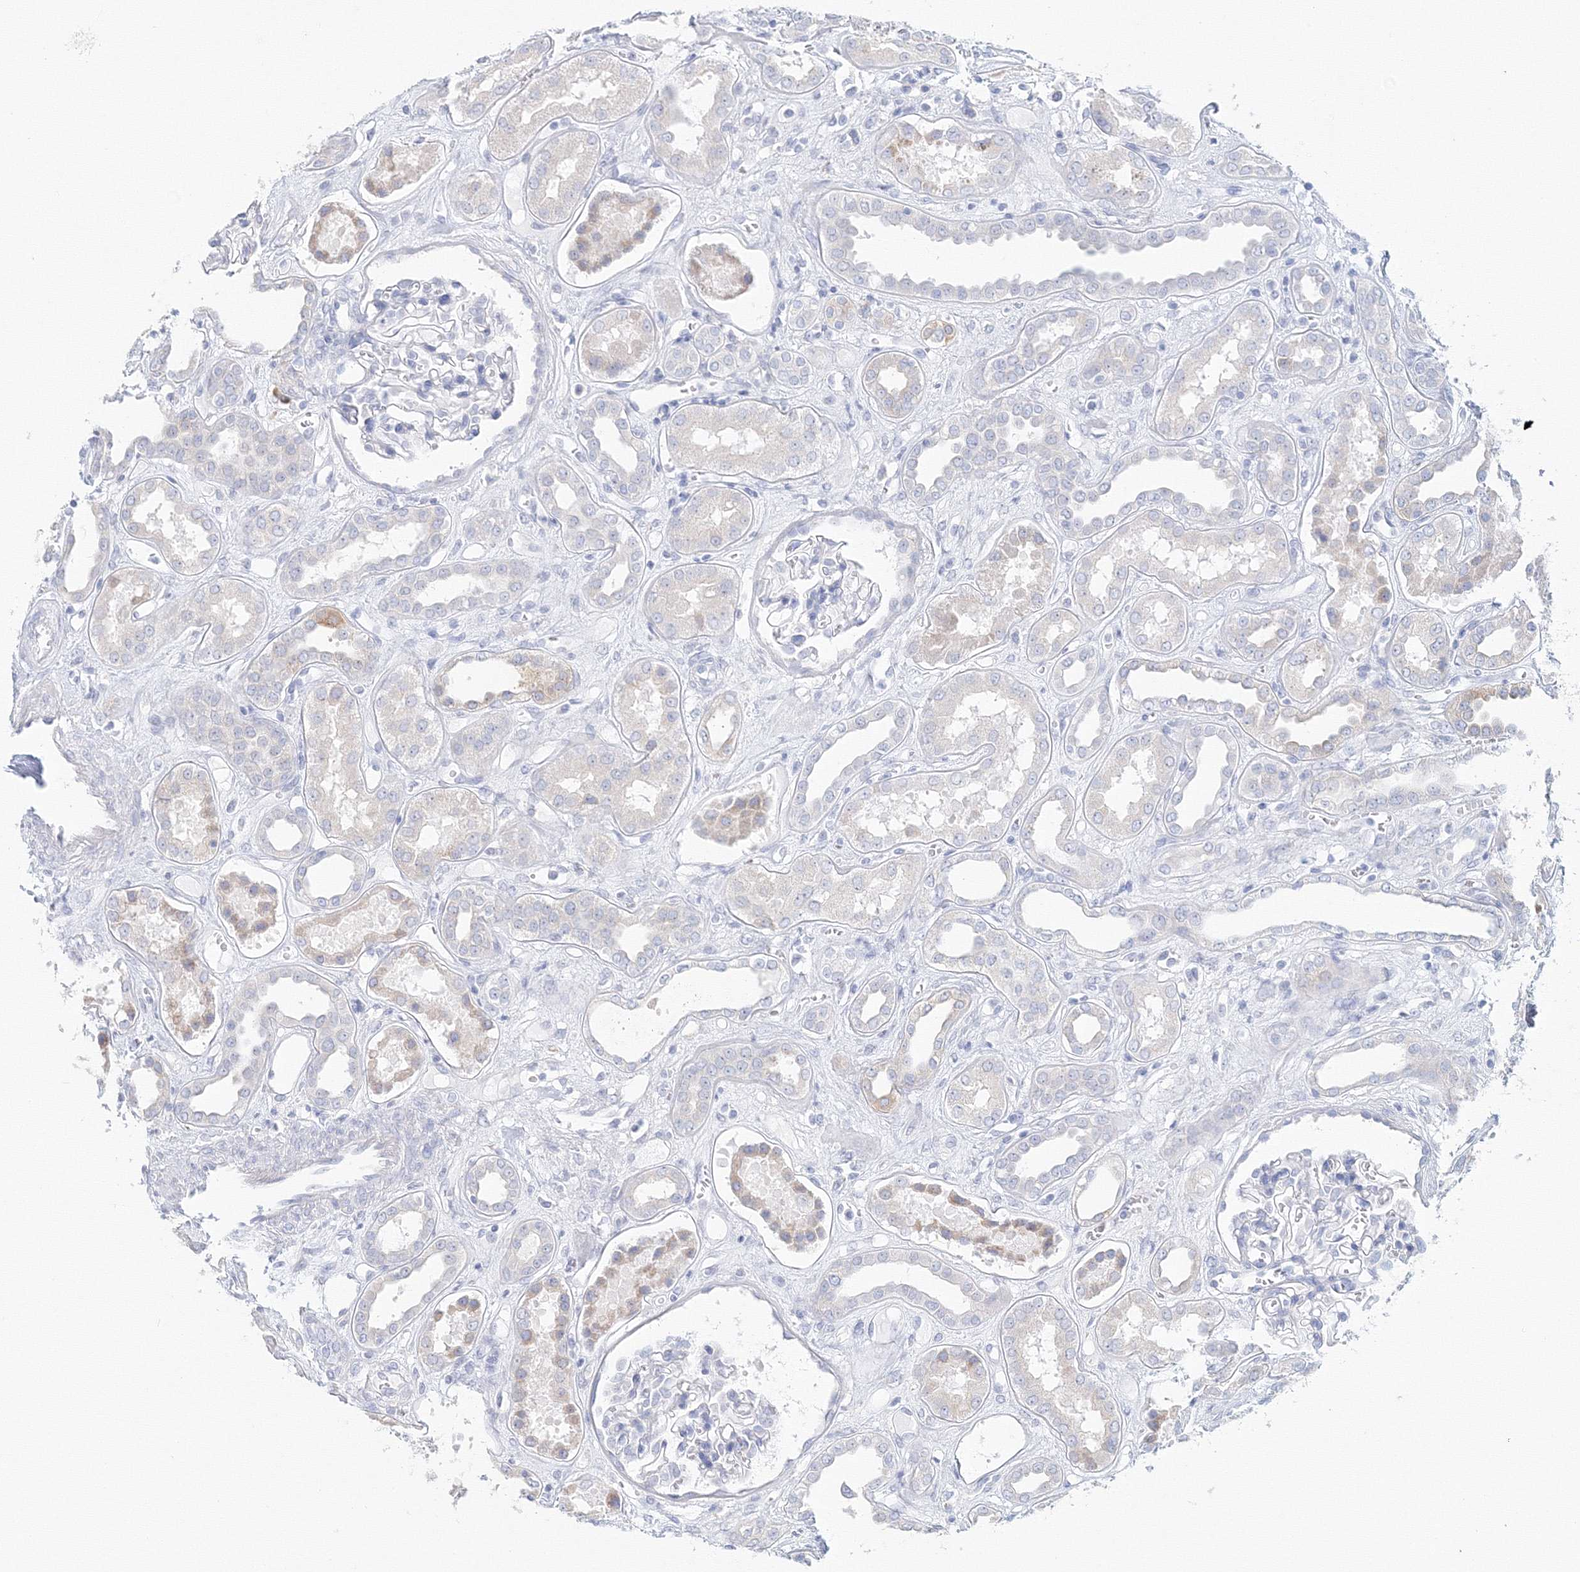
{"staining": {"intensity": "negative", "quantity": "none", "location": "none"}, "tissue": "kidney", "cell_type": "Cells in glomeruli", "image_type": "normal", "snomed": [{"axis": "morphology", "description": "Normal tissue, NOS"}, {"axis": "topography", "description": "Kidney"}], "caption": "Human kidney stained for a protein using immunohistochemistry (IHC) exhibits no expression in cells in glomeruli.", "gene": "VSIG1", "patient": {"sex": "male", "age": 59}}